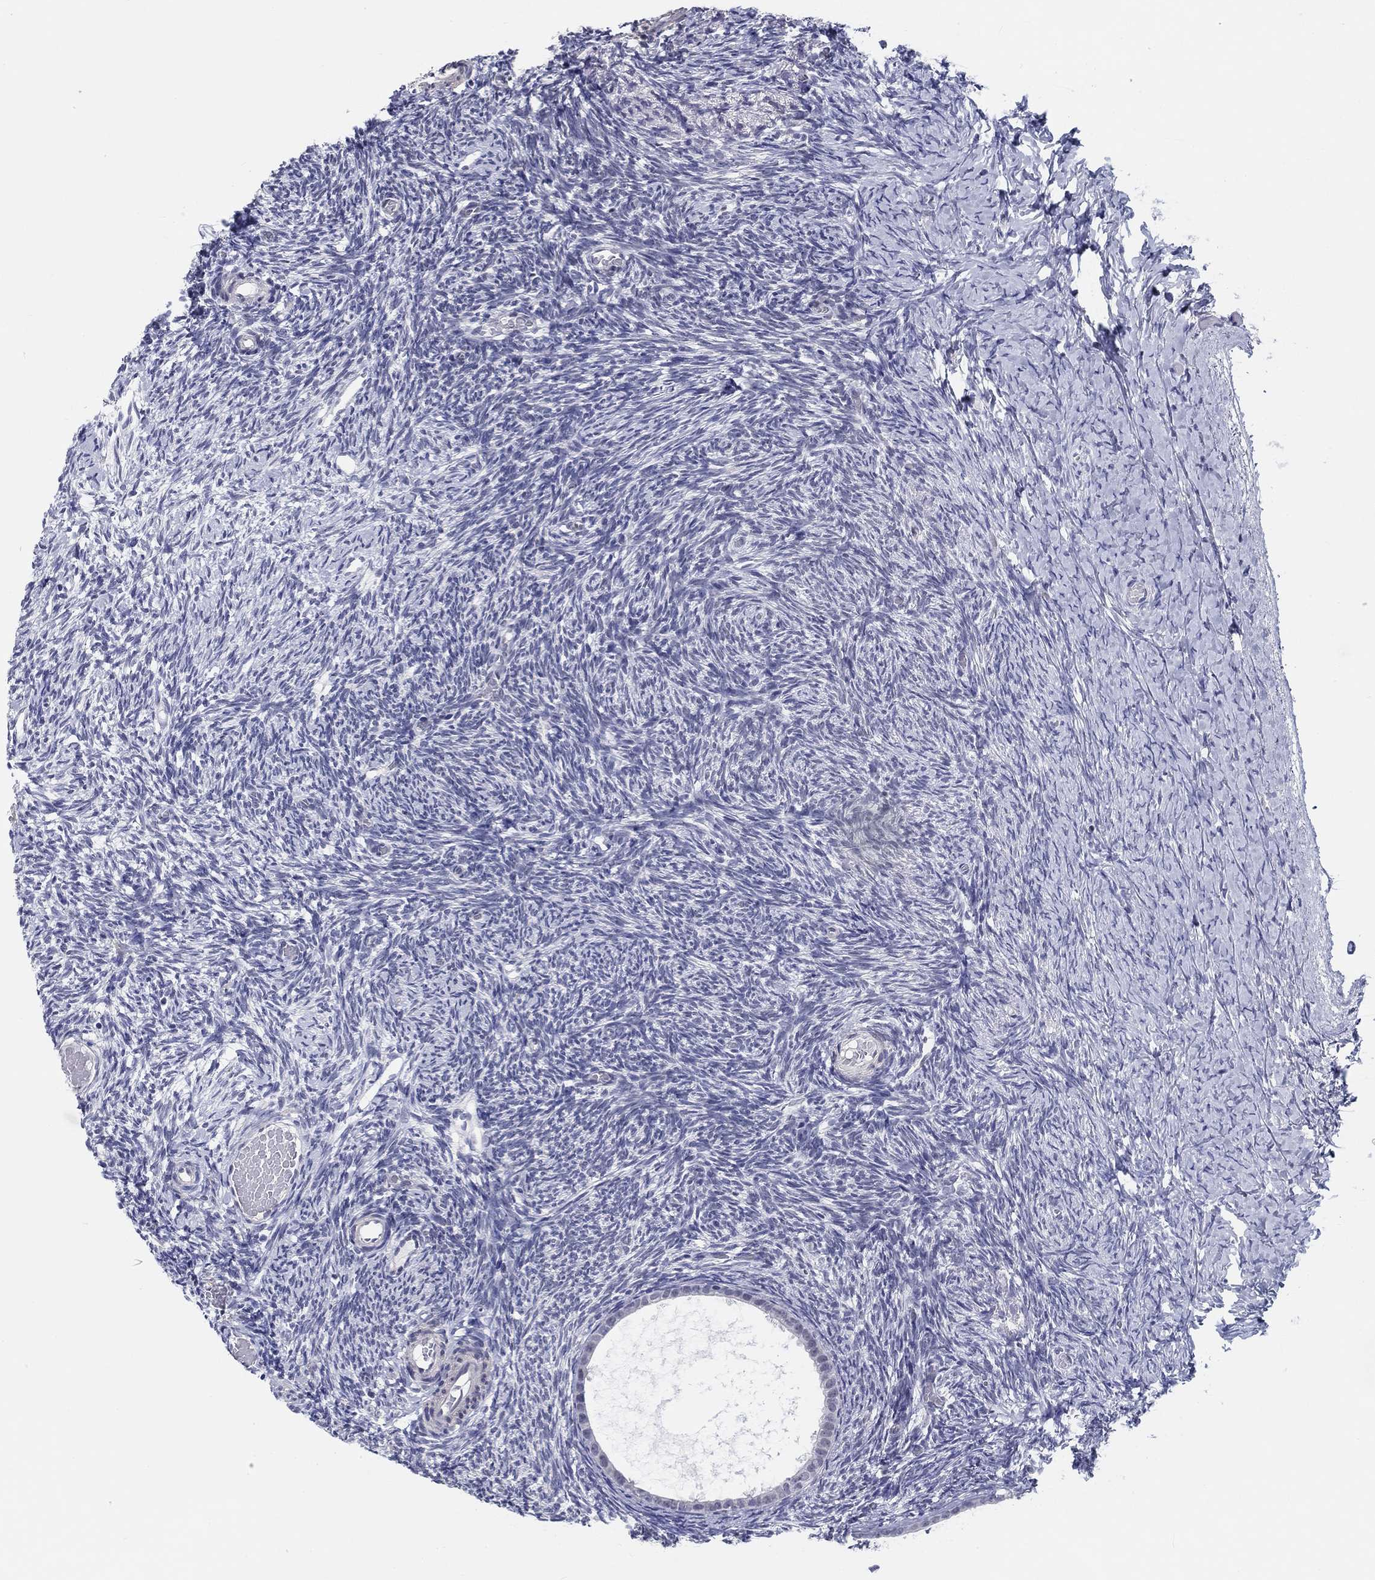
{"staining": {"intensity": "negative", "quantity": "none", "location": "none"}, "tissue": "ovary", "cell_type": "Follicle cells", "image_type": "normal", "snomed": [{"axis": "morphology", "description": "Normal tissue, NOS"}, {"axis": "topography", "description": "Ovary"}], "caption": "Immunohistochemical staining of unremarkable ovary shows no significant staining in follicle cells. (Stains: DAB (3,3'-diaminobenzidine) immunohistochemistry with hematoxylin counter stain, Microscopy: brightfield microscopy at high magnification).", "gene": "CRYGD", "patient": {"sex": "female", "age": 39}}